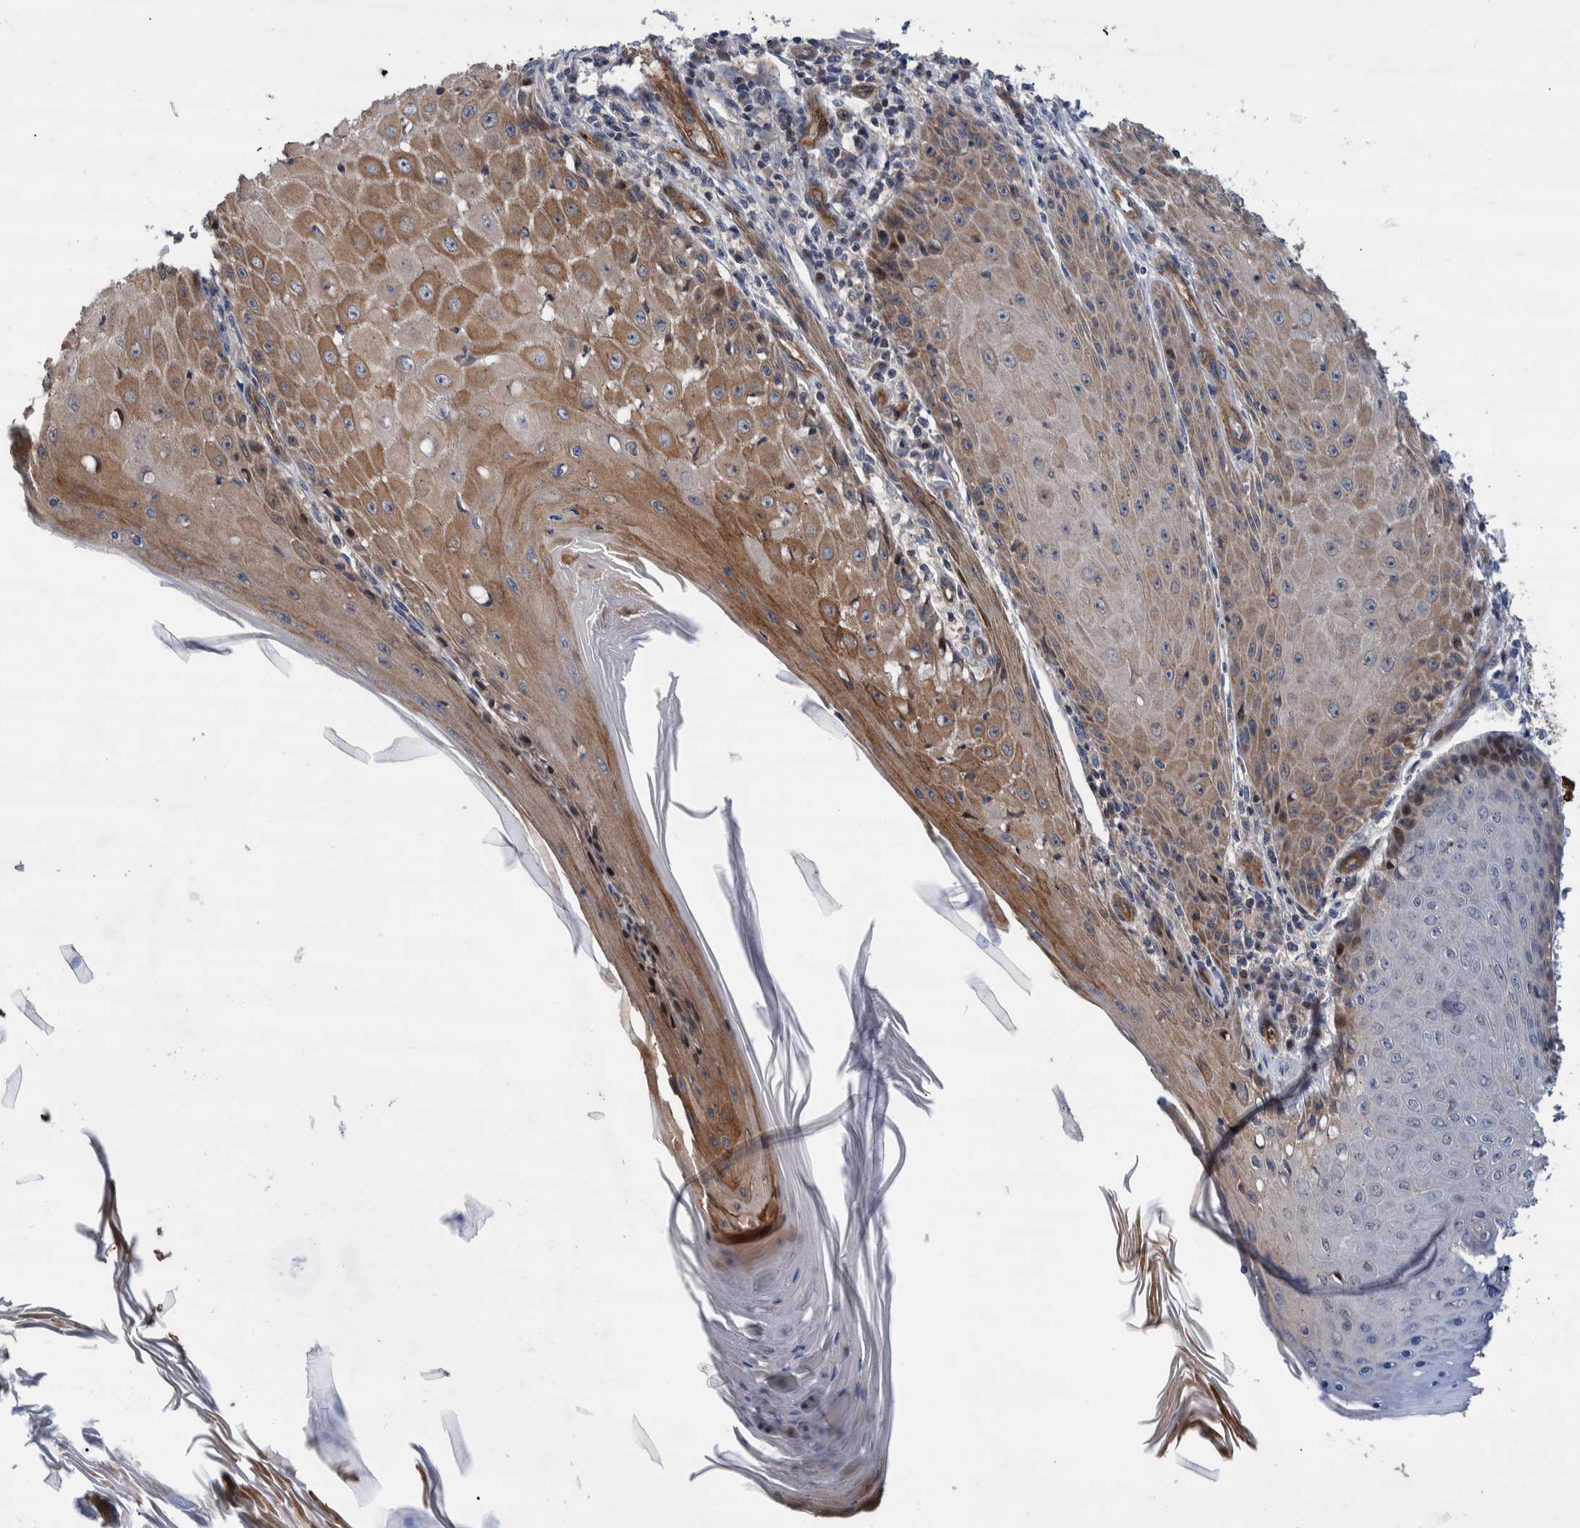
{"staining": {"intensity": "moderate", "quantity": ">75%", "location": "cytoplasmic/membranous"}, "tissue": "skin cancer", "cell_type": "Tumor cells", "image_type": "cancer", "snomed": [{"axis": "morphology", "description": "Squamous cell carcinoma, NOS"}, {"axis": "topography", "description": "Skin"}], "caption": "Human skin cancer (squamous cell carcinoma) stained with a brown dye demonstrates moderate cytoplasmic/membranous positive positivity in approximately >75% of tumor cells.", "gene": "GRPEL2", "patient": {"sex": "female", "age": 73}}